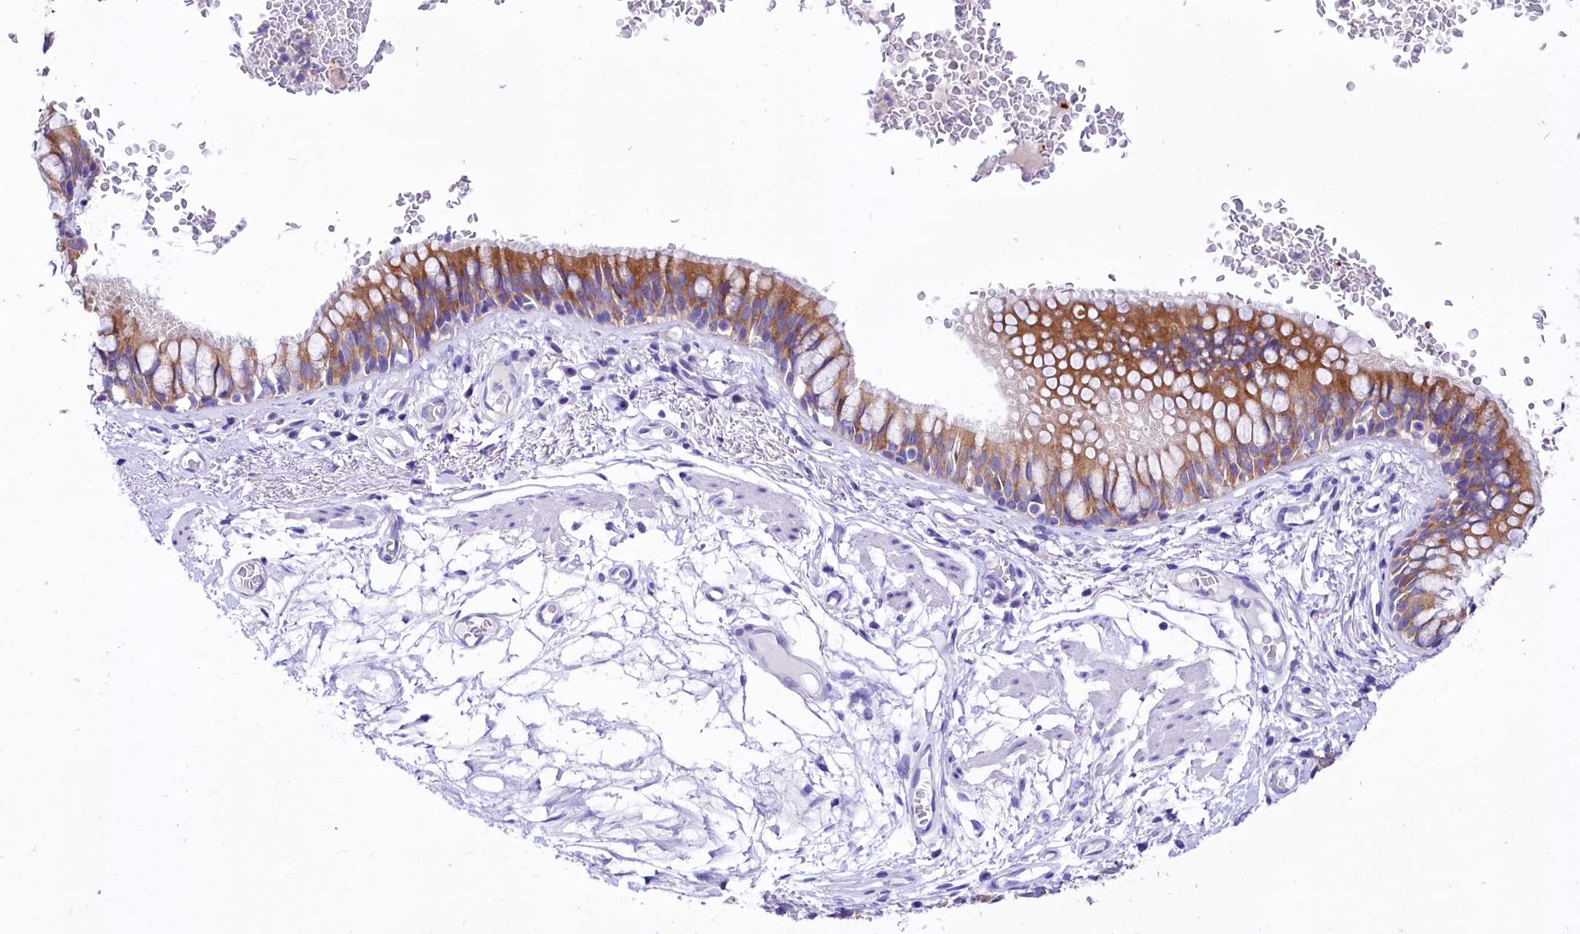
{"staining": {"intensity": "moderate", "quantity": ">75%", "location": "cytoplasmic/membranous"}, "tissue": "bronchus", "cell_type": "Respiratory epithelial cells", "image_type": "normal", "snomed": [{"axis": "morphology", "description": "Normal tissue, NOS"}, {"axis": "topography", "description": "Cartilage tissue"}, {"axis": "topography", "description": "Bronchus"}], "caption": "This micrograph exhibits immunohistochemistry staining of benign bronchus, with medium moderate cytoplasmic/membranous staining in about >75% of respiratory epithelial cells.", "gene": "ABHD5", "patient": {"sex": "female", "age": 36}}